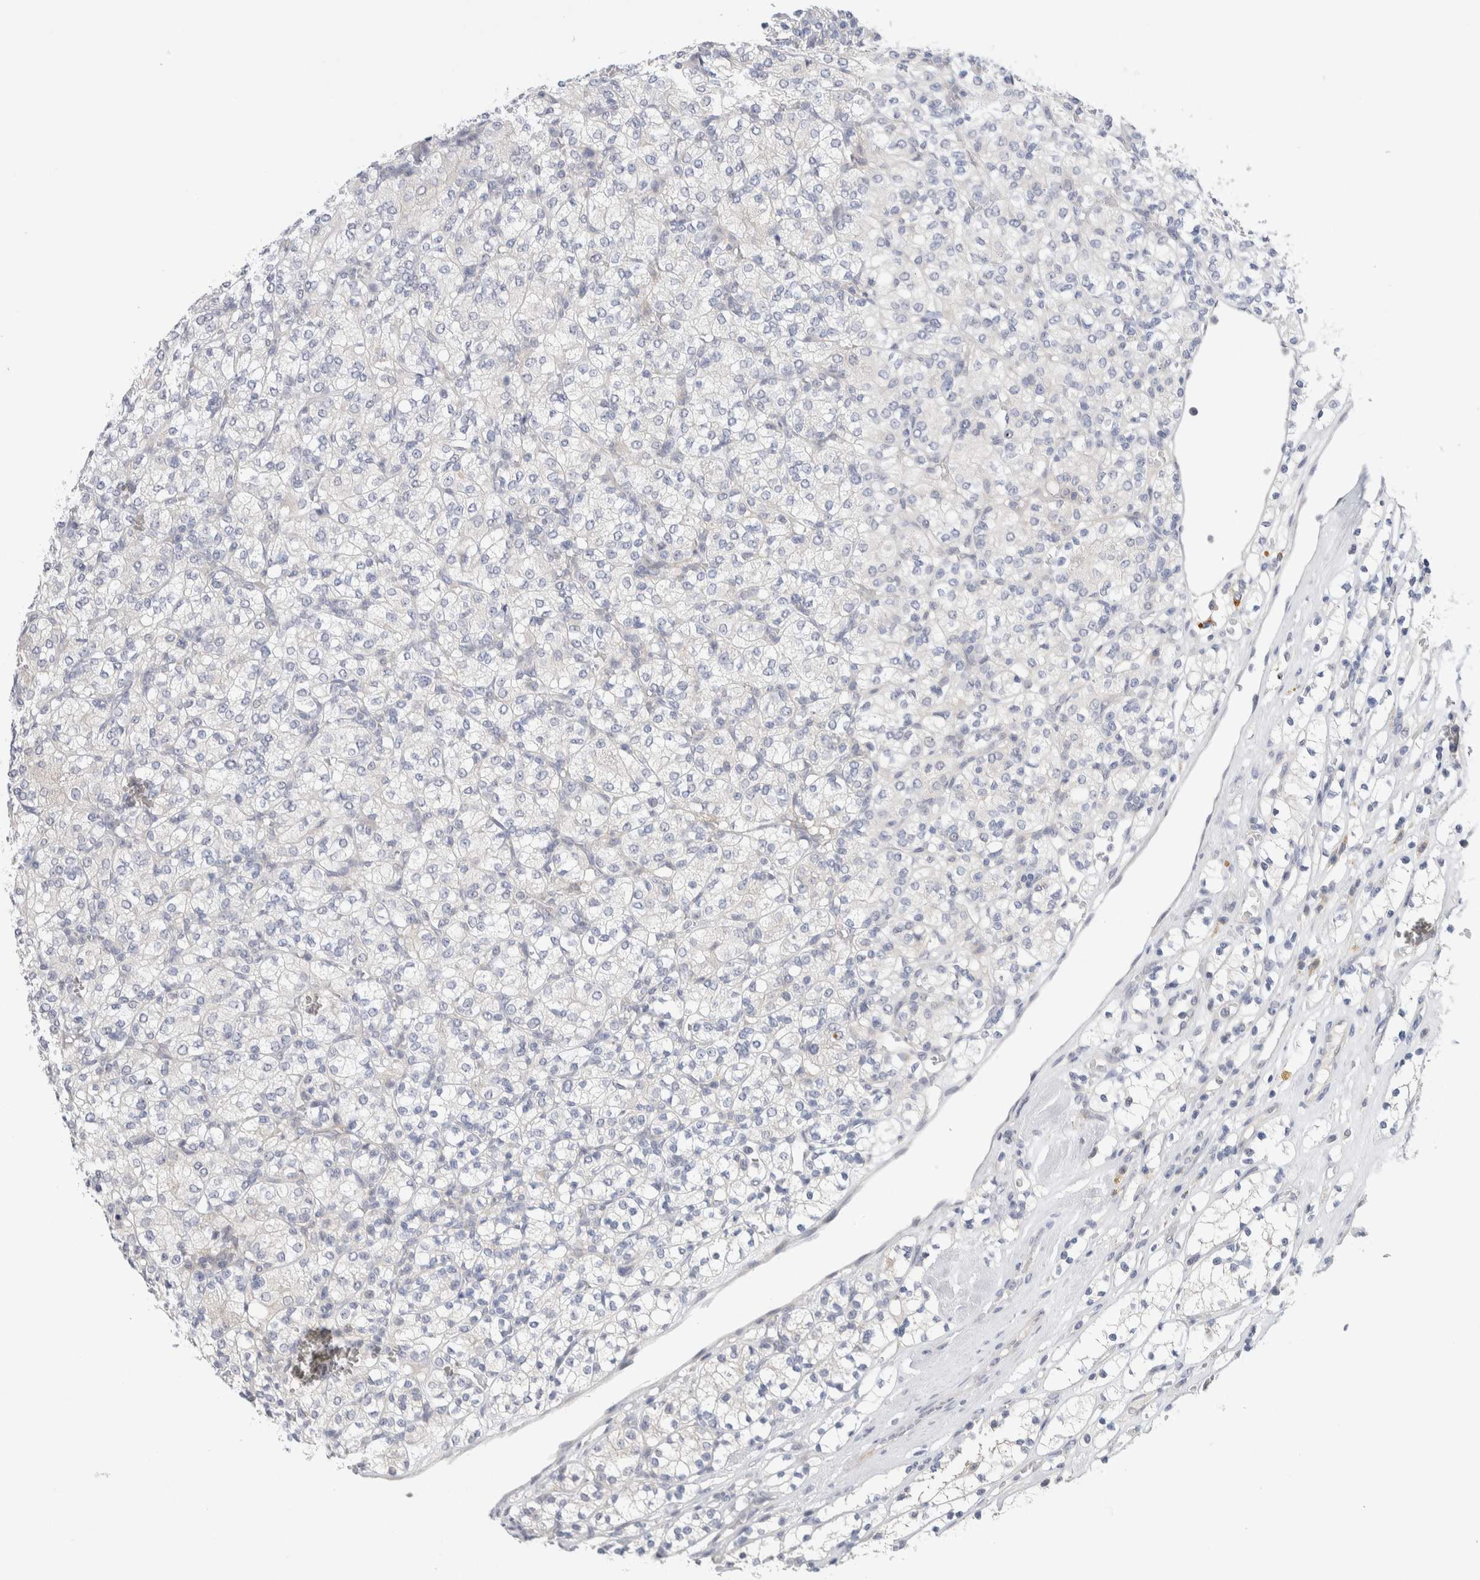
{"staining": {"intensity": "negative", "quantity": "none", "location": "none"}, "tissue": "renal cancer", "cell_type": "Tumor cells", "image_type": "cancer", "snomed": [{"axis": "morphology", "description": "Adenocarcinoma, NOS"}, {"axis": "topography", "description": "Kidney"}], "caption": "Tumor cells show no significant protein expression in adenocarcinoma (renal).", "gene": "DNAJB6", "patient": {"sex": "male", "age": 77}}